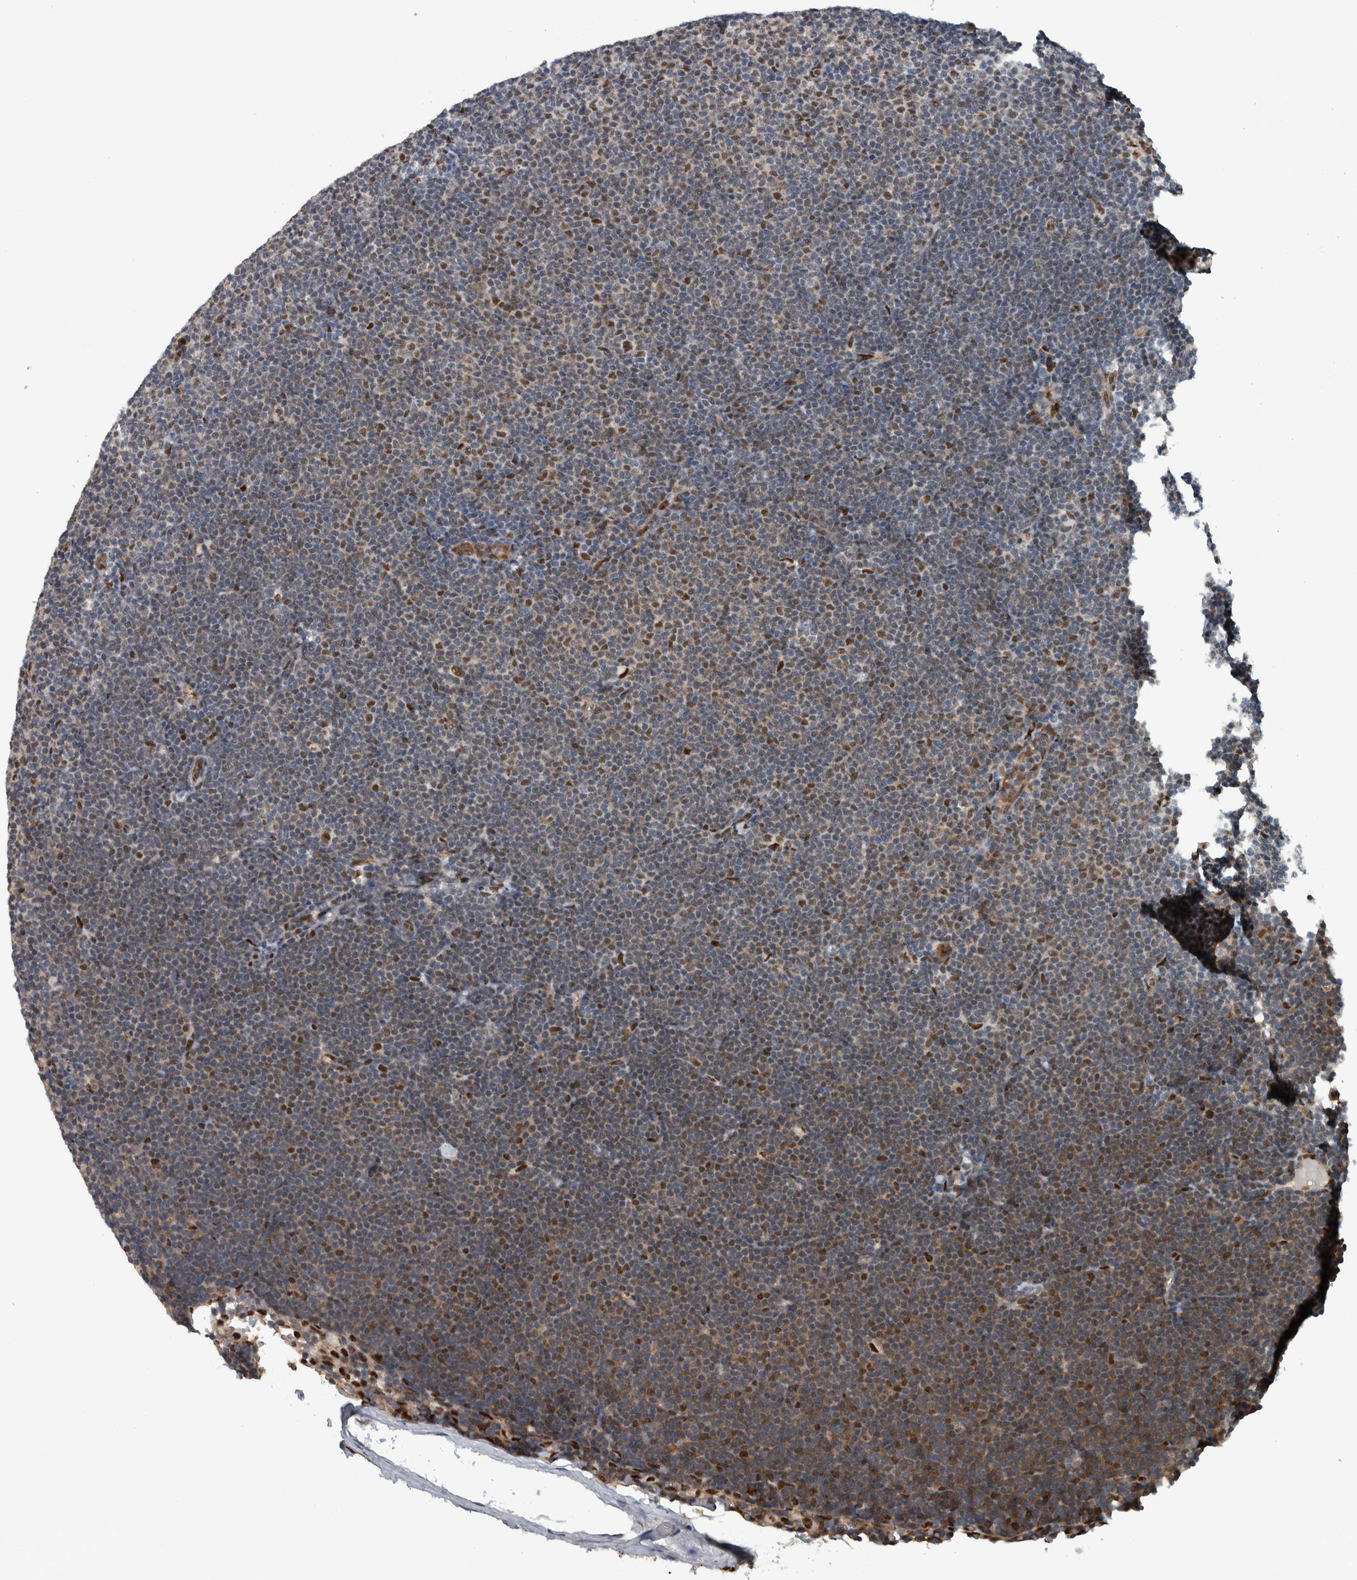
{"staining": {"intensity": "moderate", "quantity": "25%-75%", "location": "nuclear"}, "tissue": "lymphoma", "cell_type": "Tumor cells", "image_type": "cancer", "snomed": [{"axis": "morphology", "description": "Malignant lymphoma, non-Hodgkin's type, Low grade"}, {"axis": "topography", "description": "Lymph node"}], "caption": "DAB immunohistochemical staining of lymphoma exhibits moderate nuclear protein staining in about 25%-75% of tumor cells. The protein of interest is stained brown, and the nuclei are stained in blue (DAB IHC with brightfield microscopy, high magnification).", "gene": "FAM135B", "patient": {"sex": "female", "age": 53}}